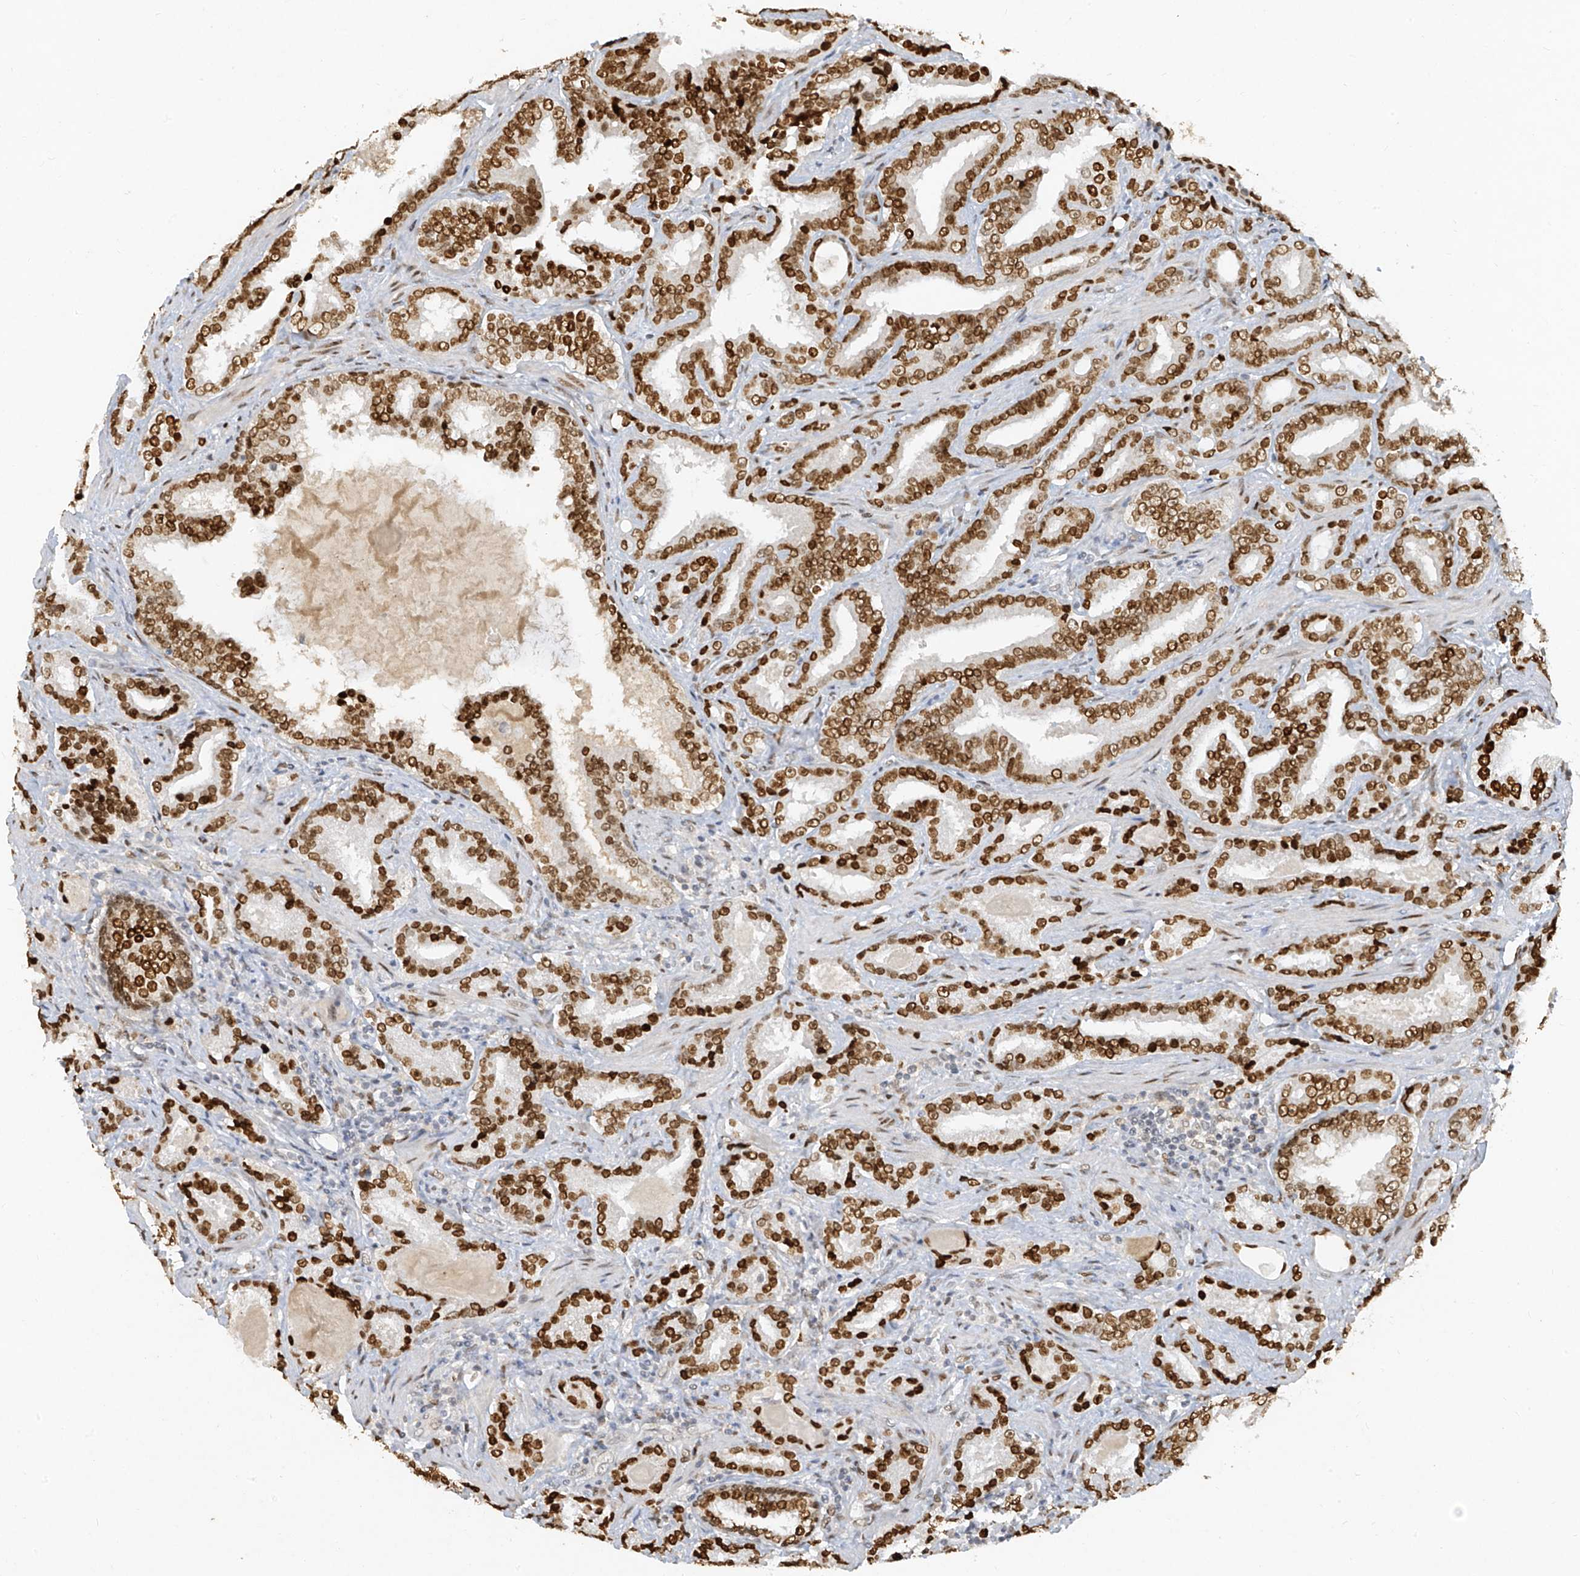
{"staining": {"intensity": "strong", "quantity": ">75%", "location": "nuclear"}, "tissue": "prostate cancer", "cell_type": "Tumor cells", "image_type": "cancer", "snomed": [{"axis": "morphology", "description": "Adenocarcinoma, Low grade"}, {"axis": "topography", "description": "Prostate"}], "caption": "Prostate cancer stained with immunohistochemistry displays strong nuclear expression in about >75% of tumor cells. (DAB = brown stain, brightfield microscopy at high magnification).", "gene": "ATRIP", "patient": {"sex": "male", "age": 60}}